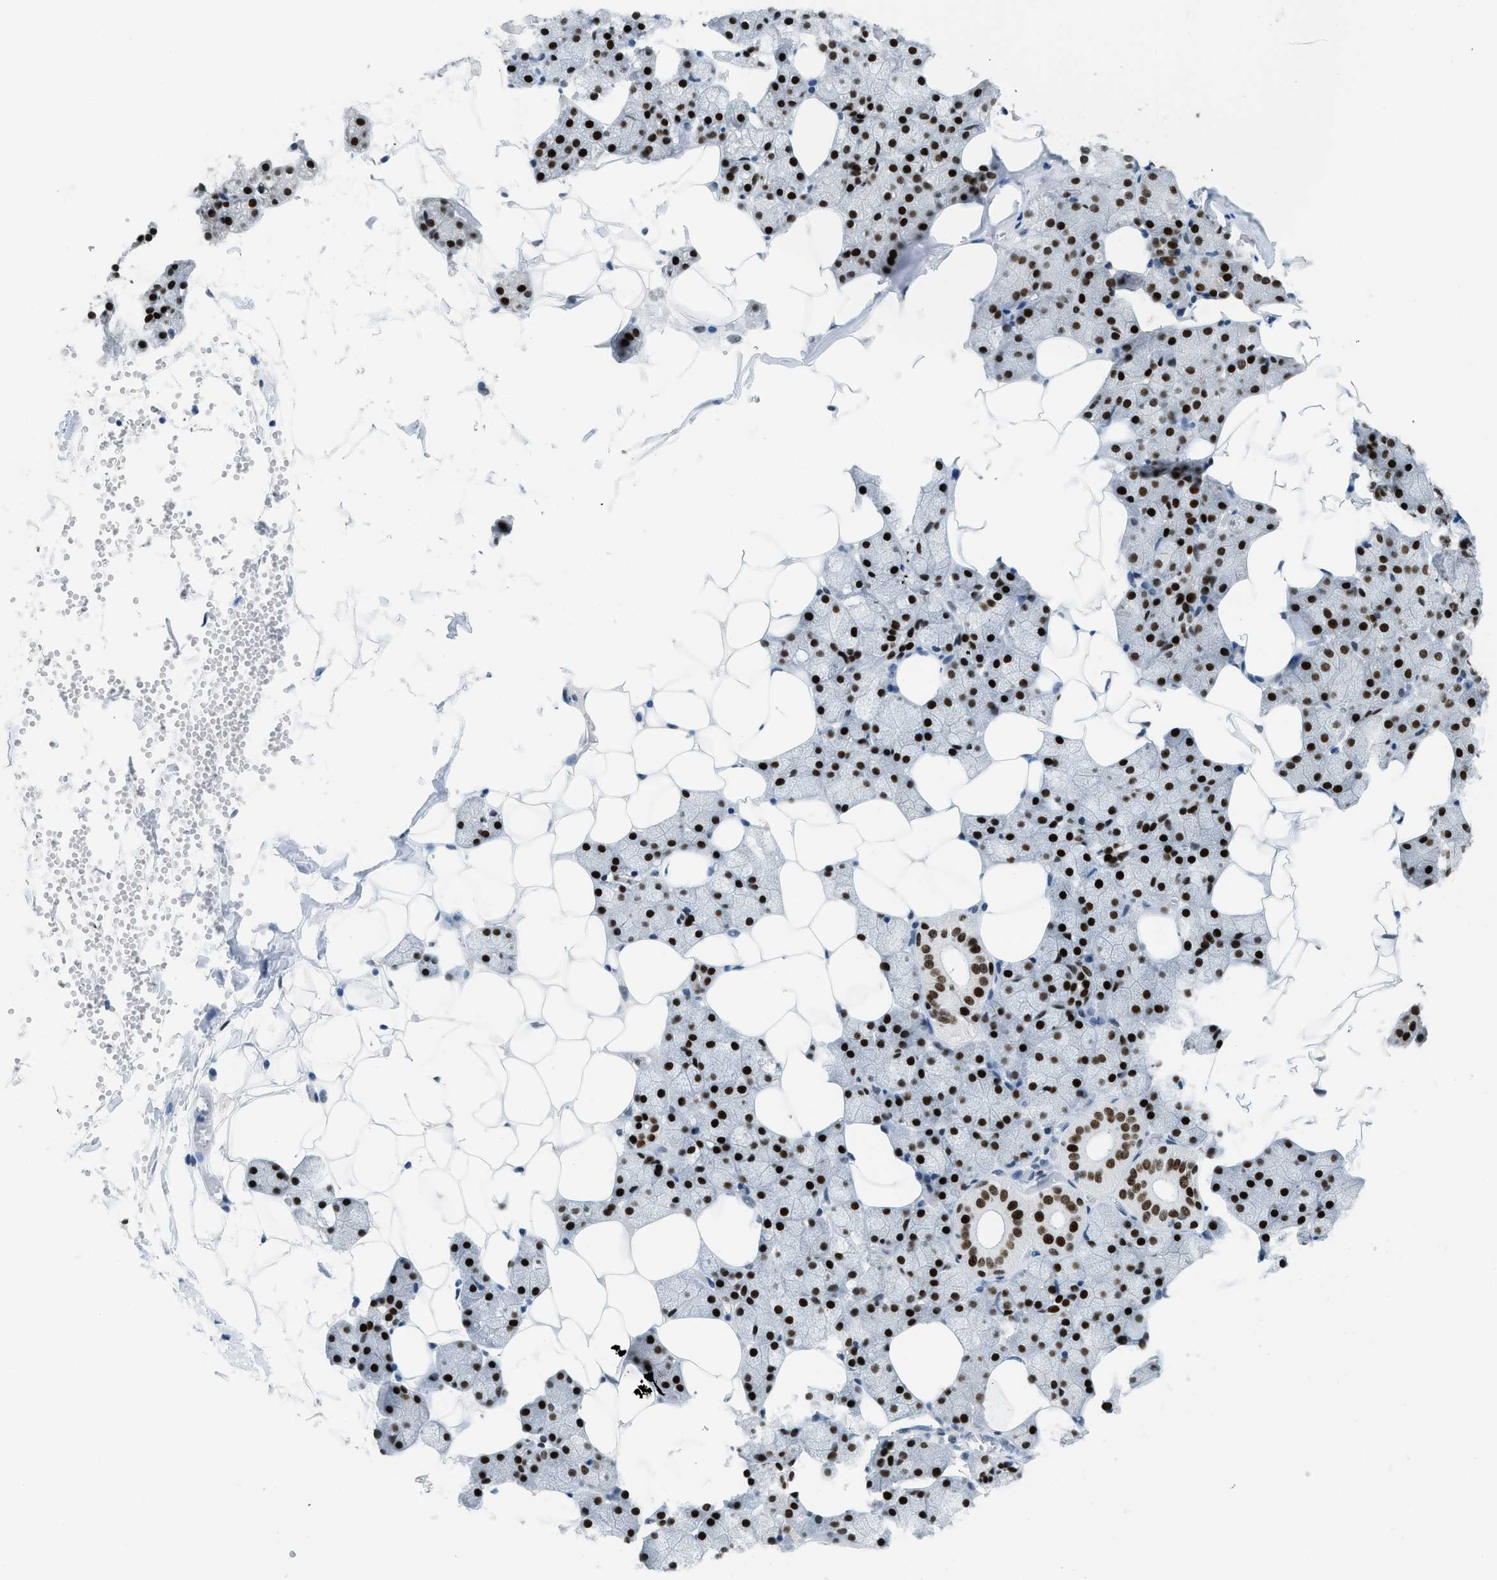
{"staining": {"intensity": "strong", "quantity": ">75%", "location": "nuclear"}, "tissue": "salivary gland", "cell_type": "Glandular cells", "image_type": "normal", "snomed": [{"axis": "morphology", "description": "Normal tissue, NOS"}, {"axis": "topography", "description": "Salivary gland"}], "caption": "An image of salivary gland stained for a protein displays strong nuclear brown staining in glandular cells. The staining is performed using DAB brown chromogen to label protein expression. The nuclei are counter-stained blue using hematoxylin.", "gene": "PBX1", "patient": {"sex": "female", "age": 33}}